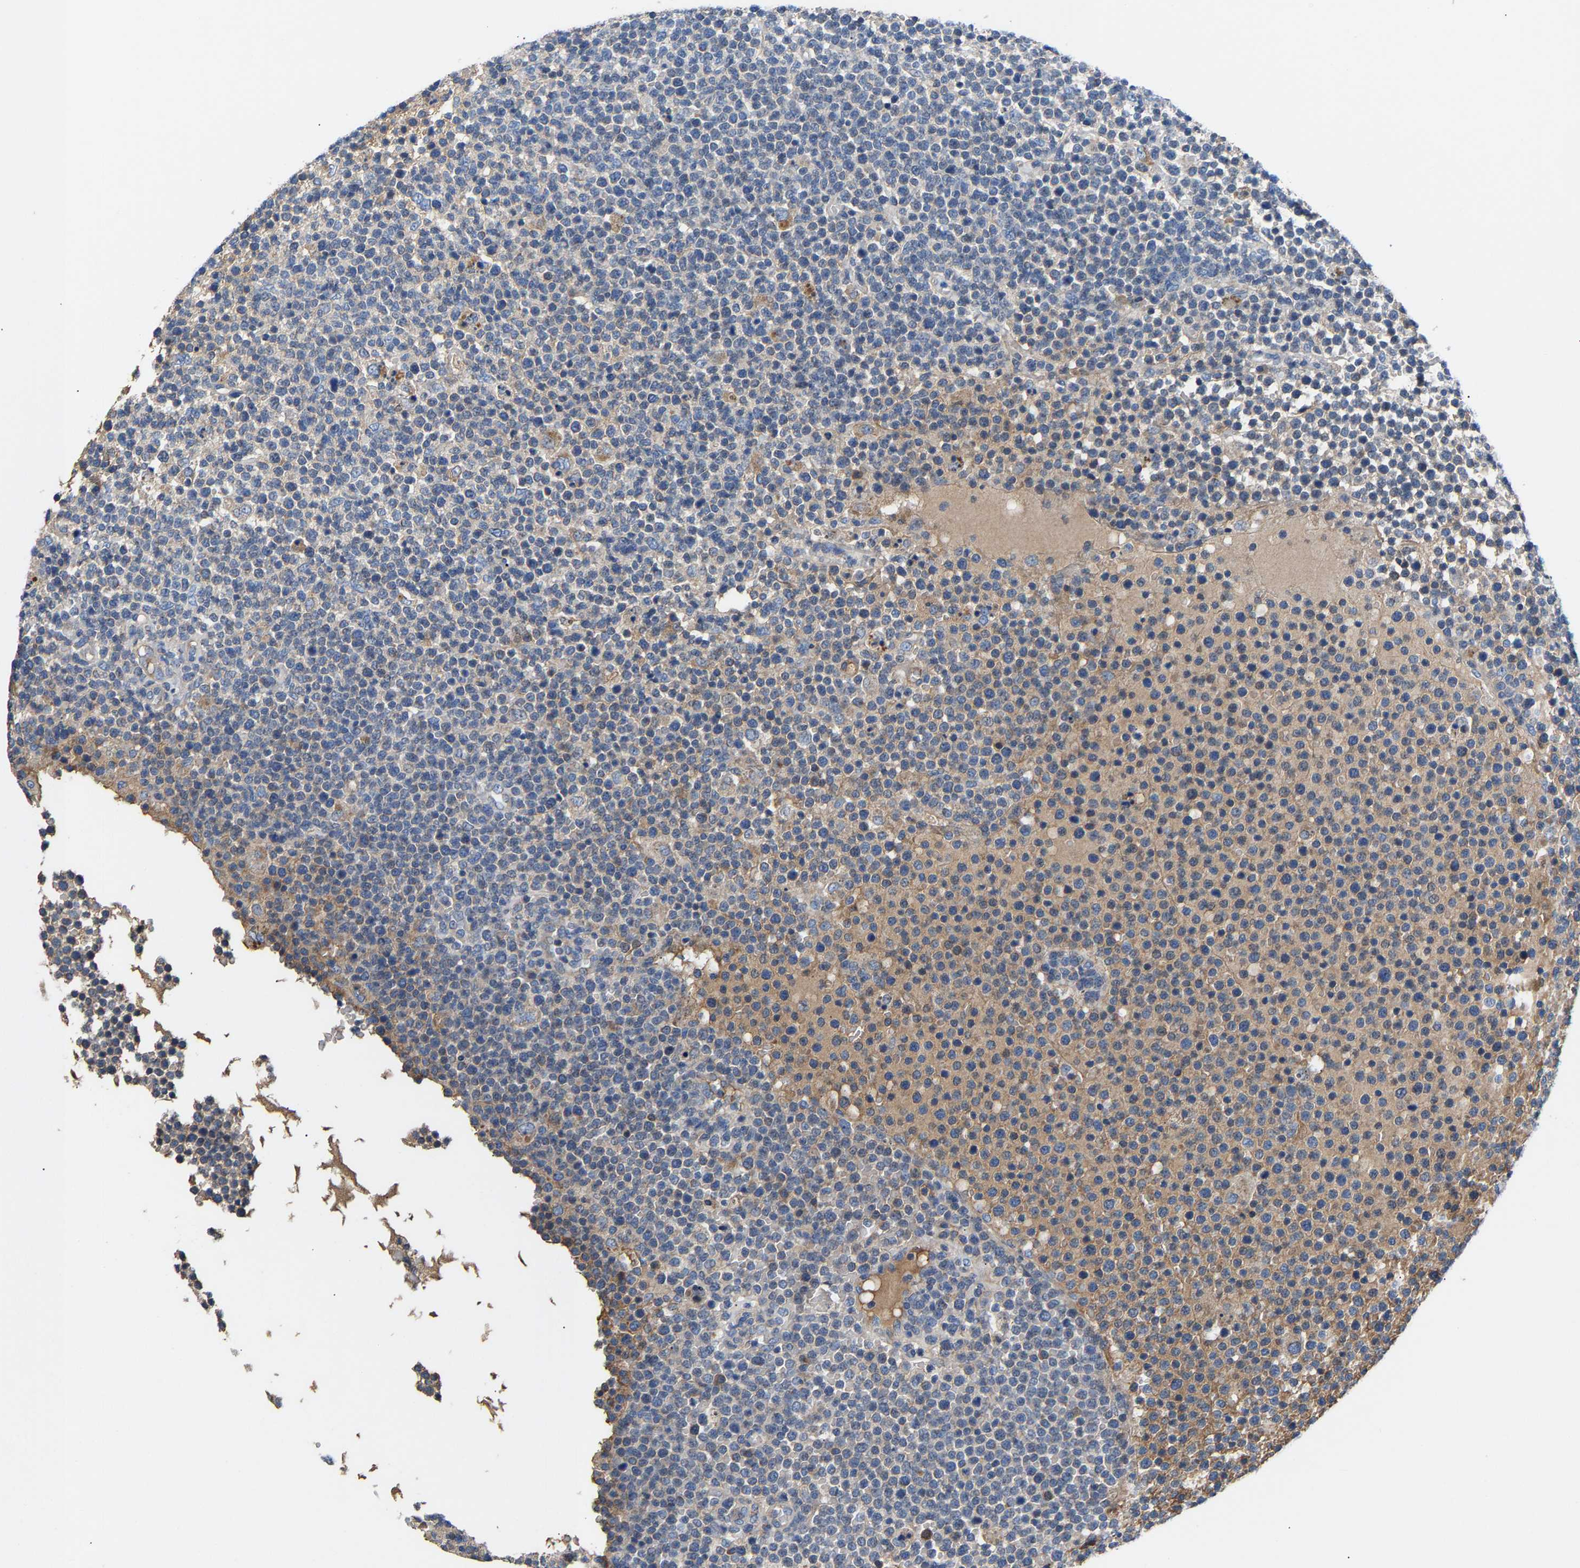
{"staining": {"intensity": "negative", "quantity": "none", "location": "none"}, "tissue": "lymphoma", "cell_type": "Tumor cells", "image_type": "cancer", "snomed": [{"axis": "morphology", "description": "Malignant lymphoma, non-Hodgkin's type, High grade"}, {"axis": "topography", "description": "Lymph node"}], "caption": "IHC histopathology image of neoplastic tissue: human lymphoma stained with DAB (3,3'-diaminobenzidine) displays no significant protein expression in tumor cells.", "gene": "CCDC171", "patient": {"sex": "male", "age": 61}}